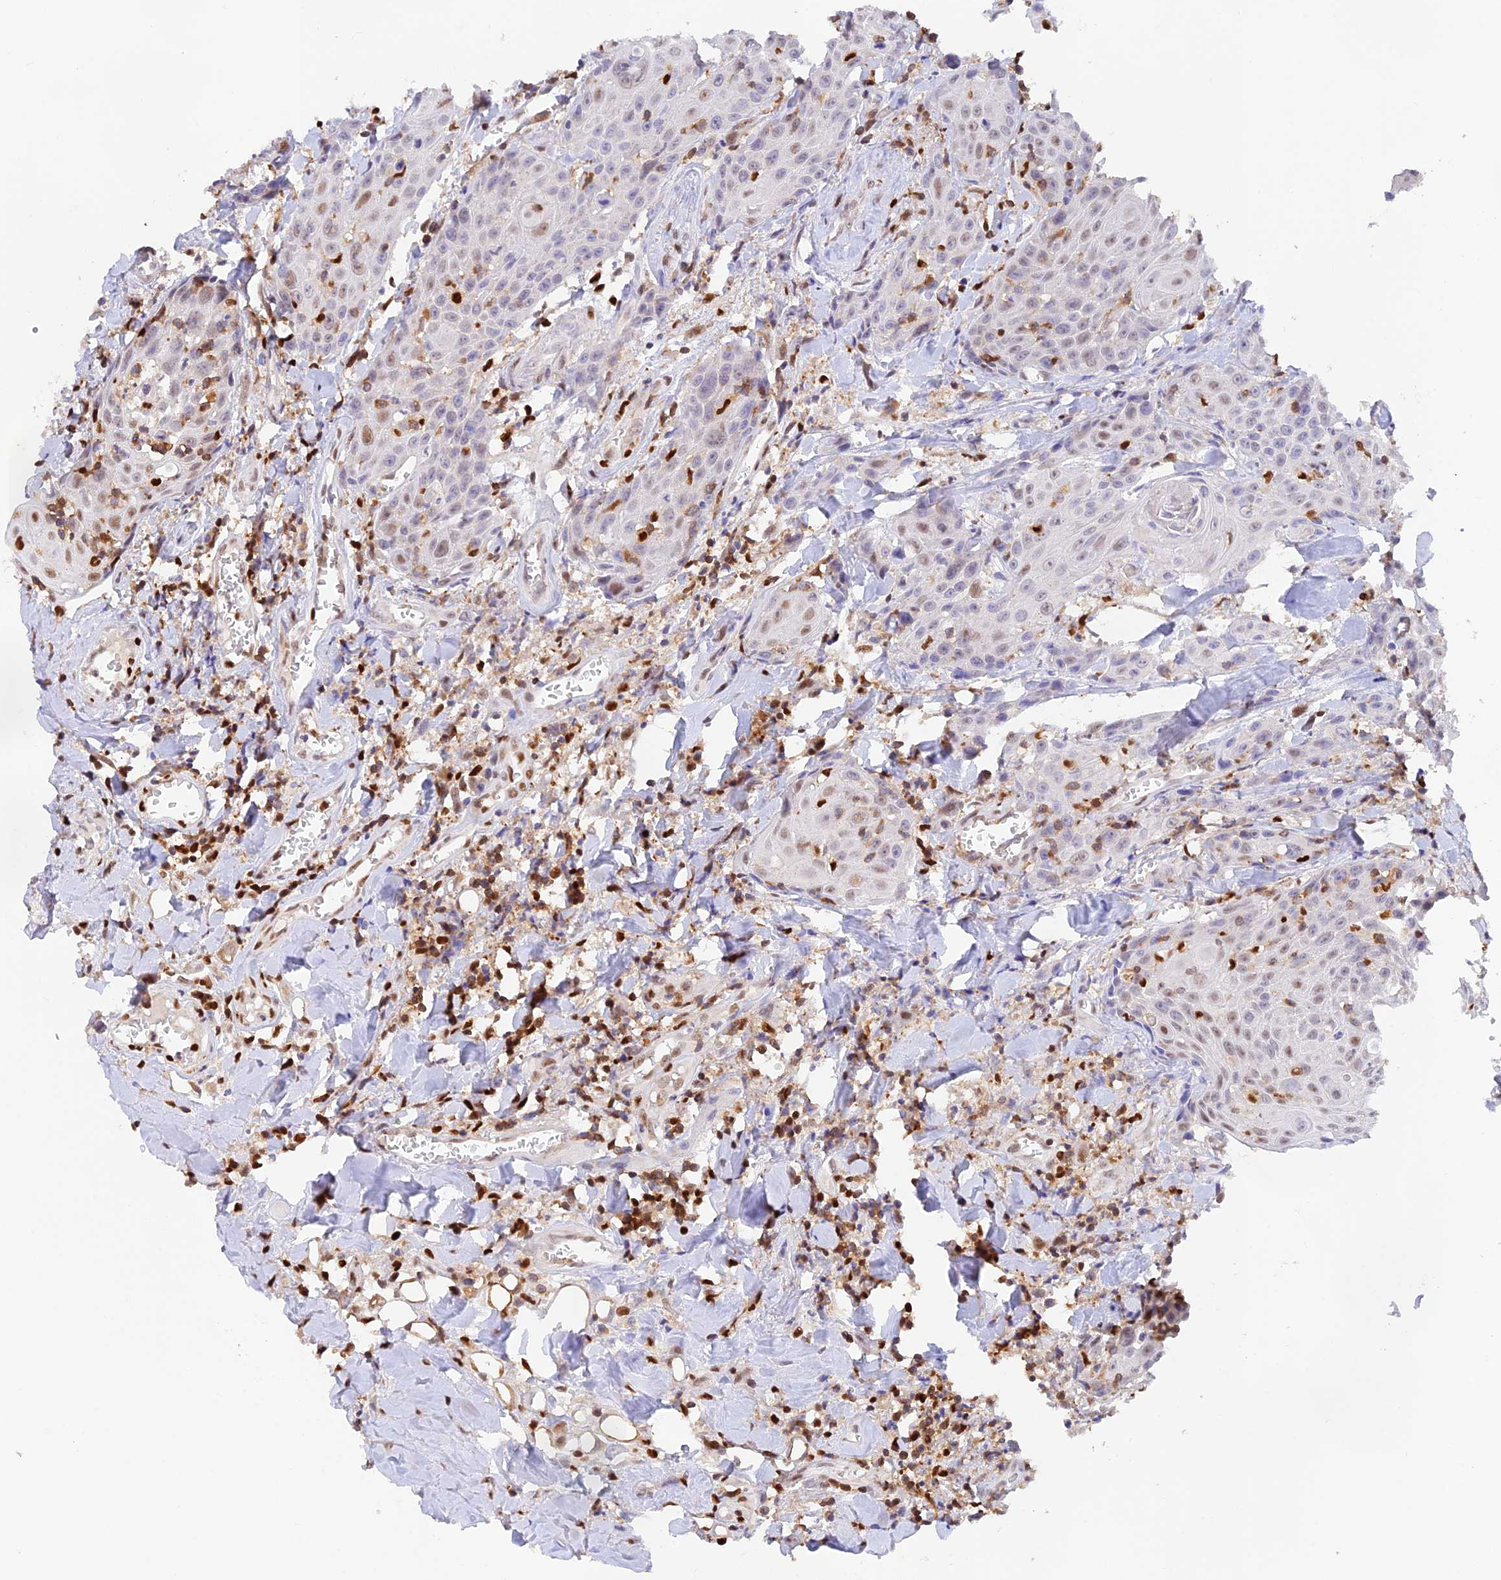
{"staining": {"intensity": "weak", "quantity": "25%-75%", "location": "nuclear"}, "tissue": "head and neck cancer", "cell_type": "Tumor cells", "image_type": "cancer", "snomed": [{"axis": "morphology", "description": "Squamous cell carcinoma, NOS"}, {"axis": "topography", "description": "Oral tissue"}, {"axis": "topography", "description": "Head-Neck"}], "caption": "Immunohistochemical staining of human head and neck cancer exhibits low levels of weak nuclear protein expression in about 25%-75% of tumor cells.", "gene": "DENND1C", "patient": {"sex": "female", "age": 82}}